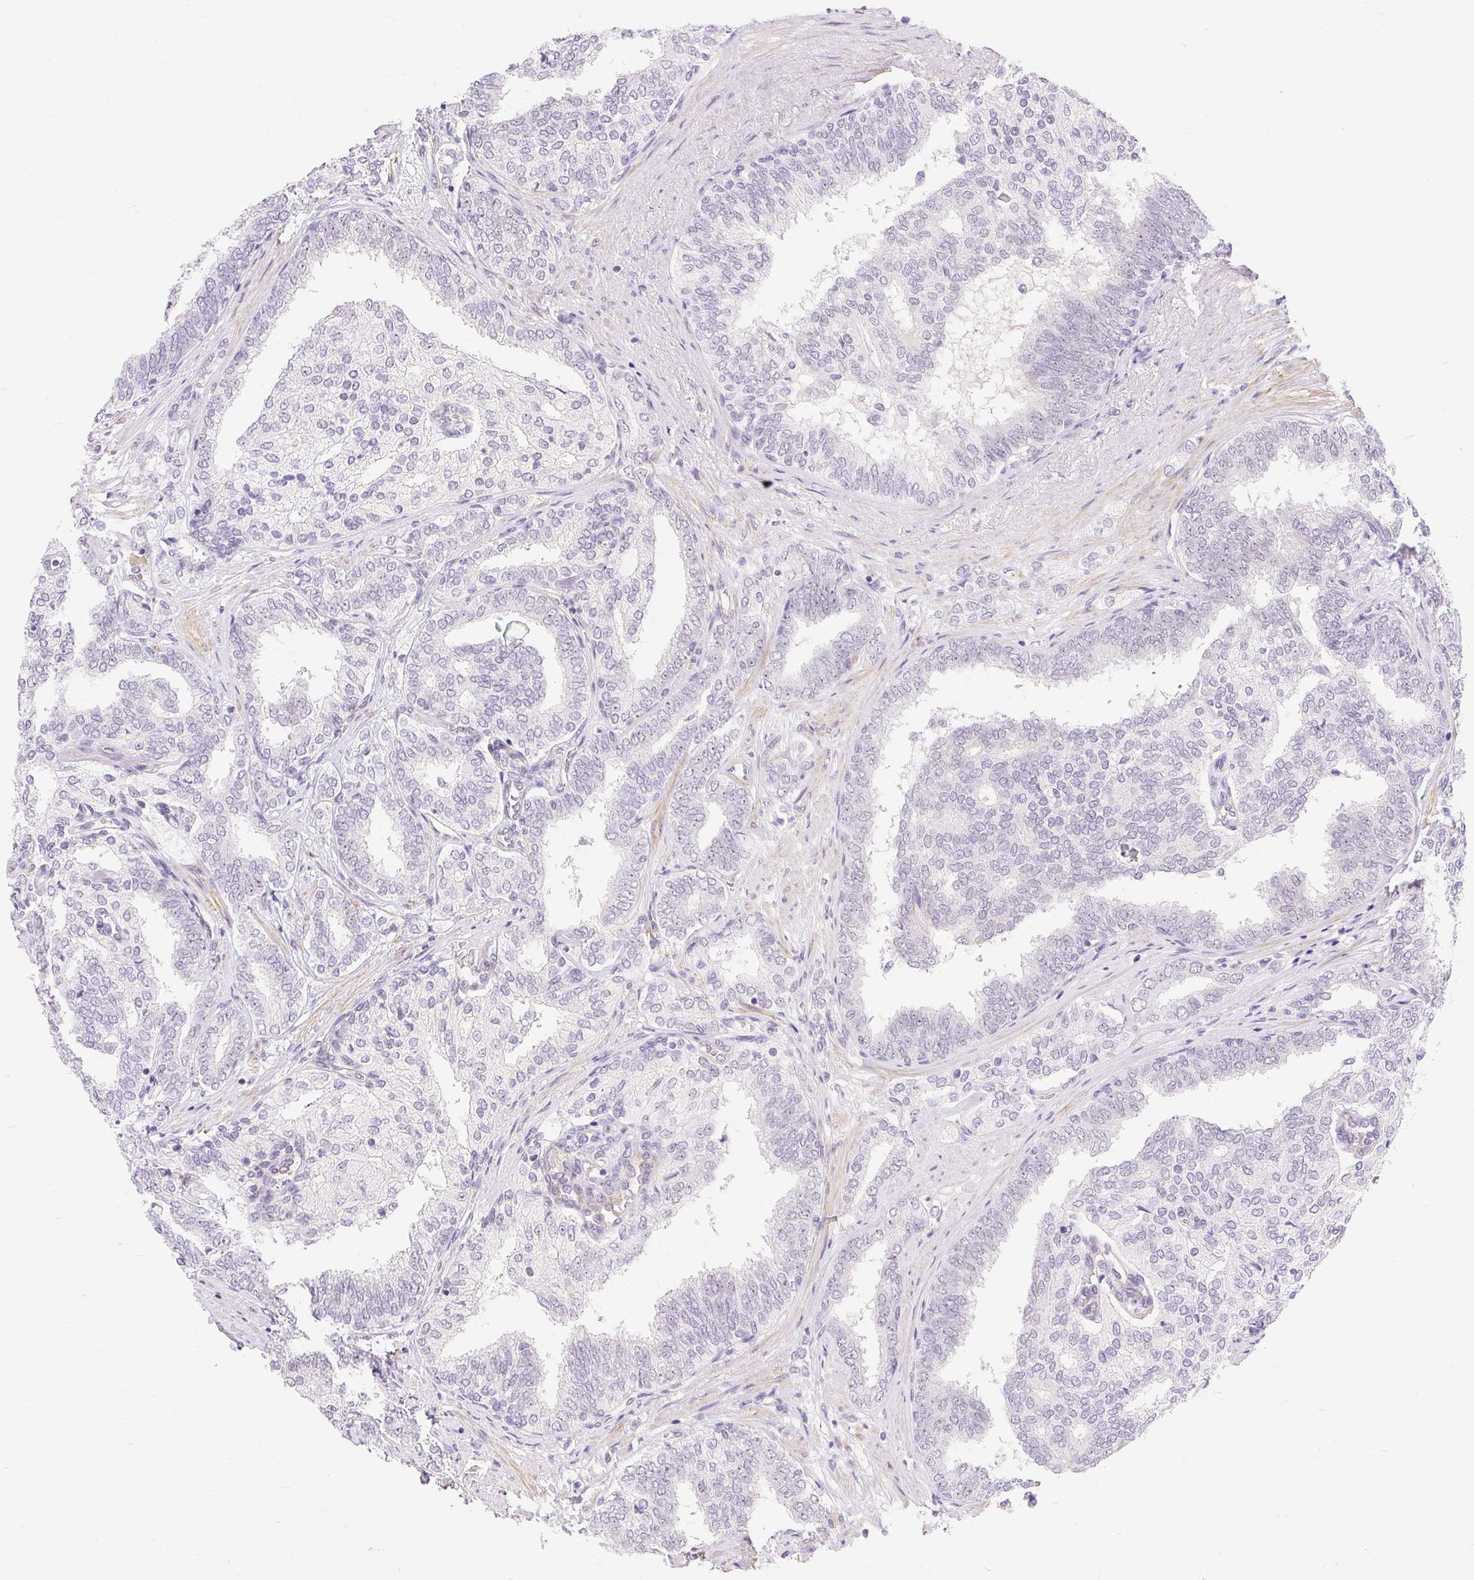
{"staining": {"intensity": "weak", "quantity": "25%-75%", "location": "nuclear"}, "tissue": "prostate cancer", "cell_type": "Tumor cells", "image_type": "cancer", "snomed": [{"axis": "morphology", "description": "Adenocarcinoma, High grade"}, {"axis": "topography", "description": "Prostate"}], "caption": "There is low levels of weak nuclear staining in tumor cells of high-grade adenocarcinoma (prostate), as demonstrated by immunohistochemical staining (brown color).", "gene": "OBP2A", "patient": {"sex": "male", "age": 72}}